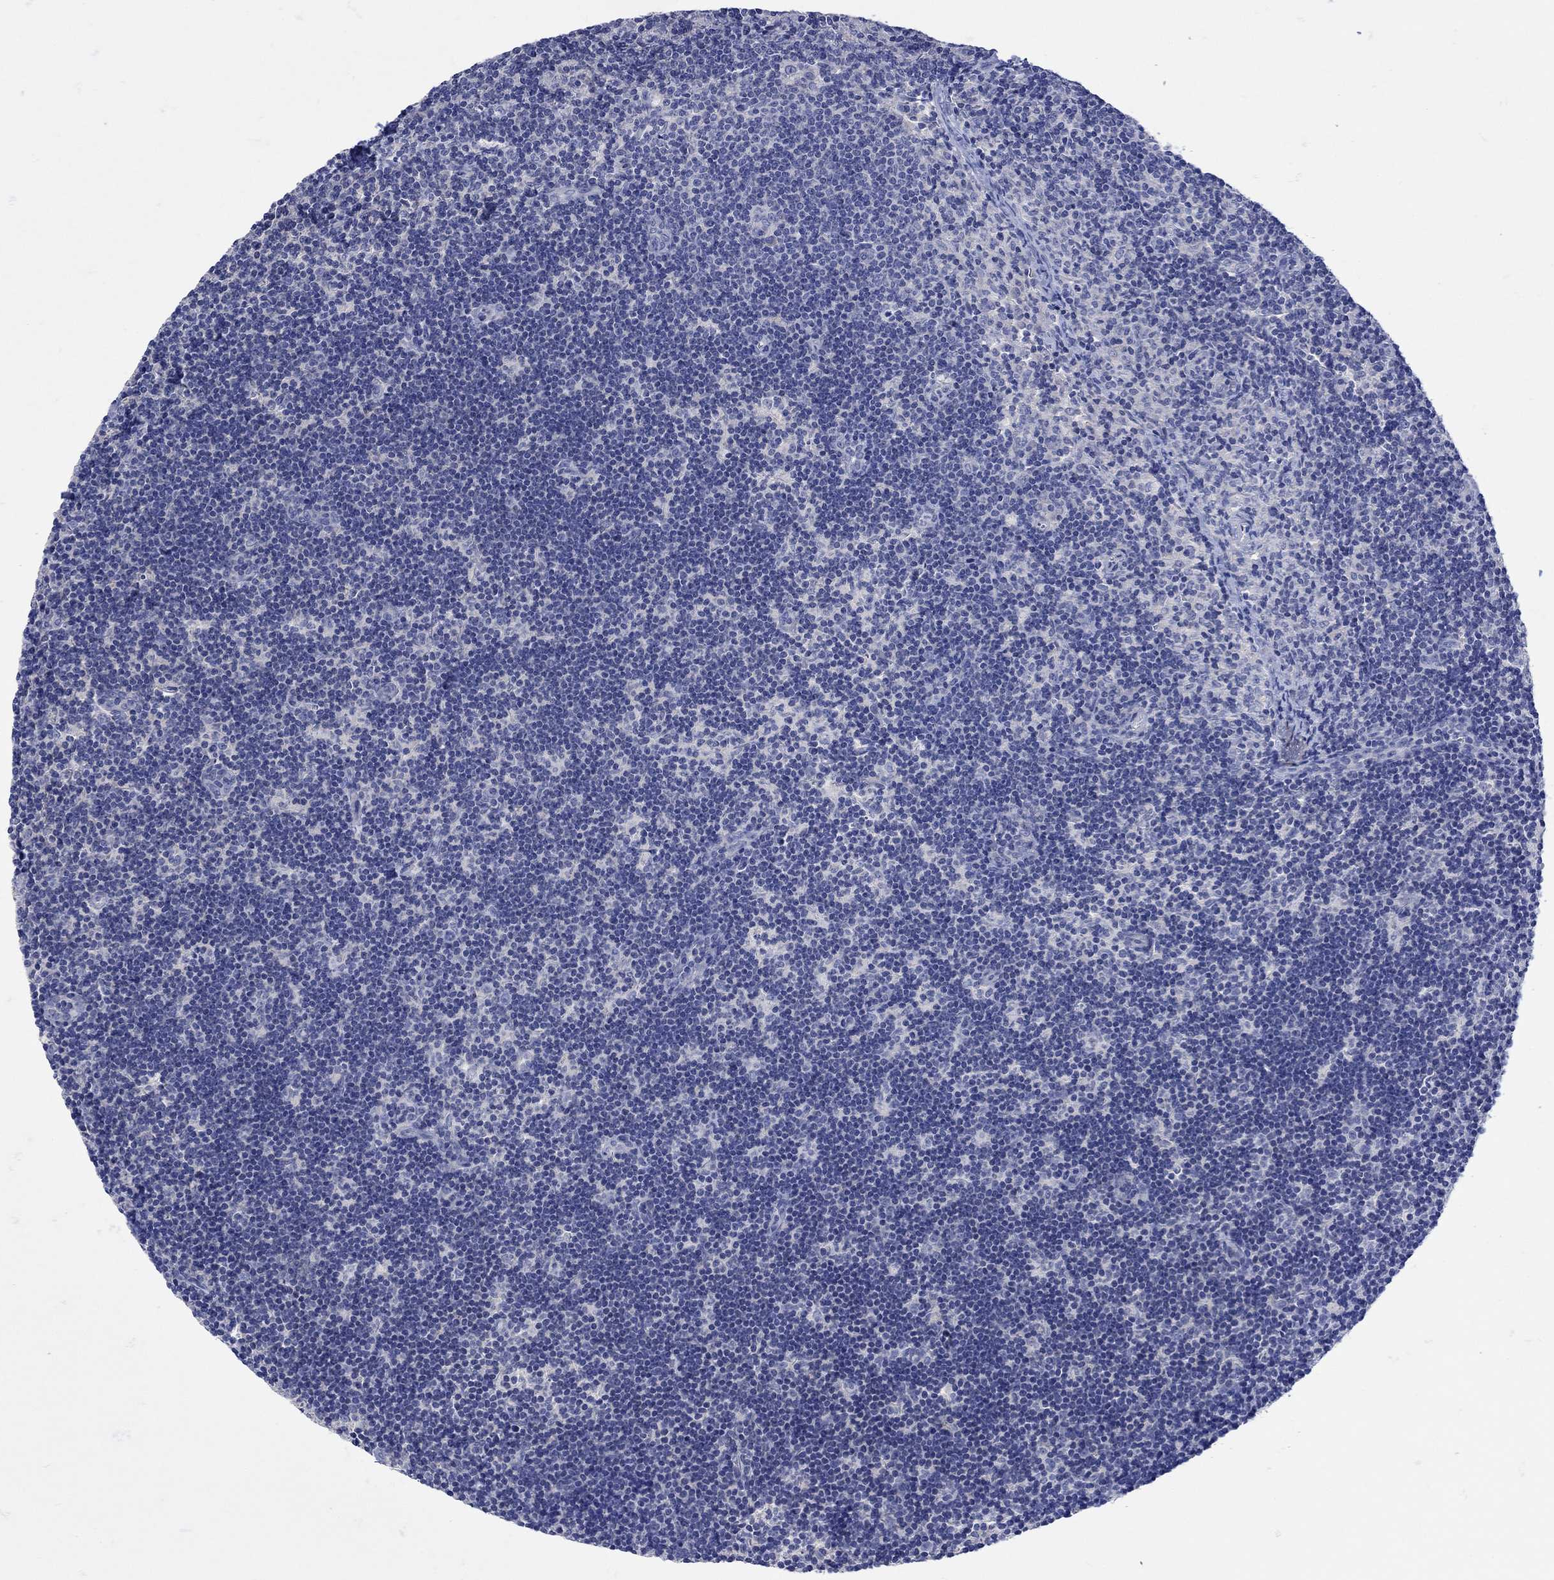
{"staining": {"intensity": "negative", "quantity": "none", "location": "none"}, "tissue": "lymph node", "cell_type": "Germinal center cells", "image_type": "normal", "snomed": [{"axis": "morphology", "description": "Normal tissue, NOS"}, {"axis": "topography", "description": "Lymph node"}], "caption": "The immunohistochemistry (IHC) histopathology image has no significant expression in germinal center cells of lymph node.", "gene": "MSI1", "patient": {"sex": "female", "age": 34}}